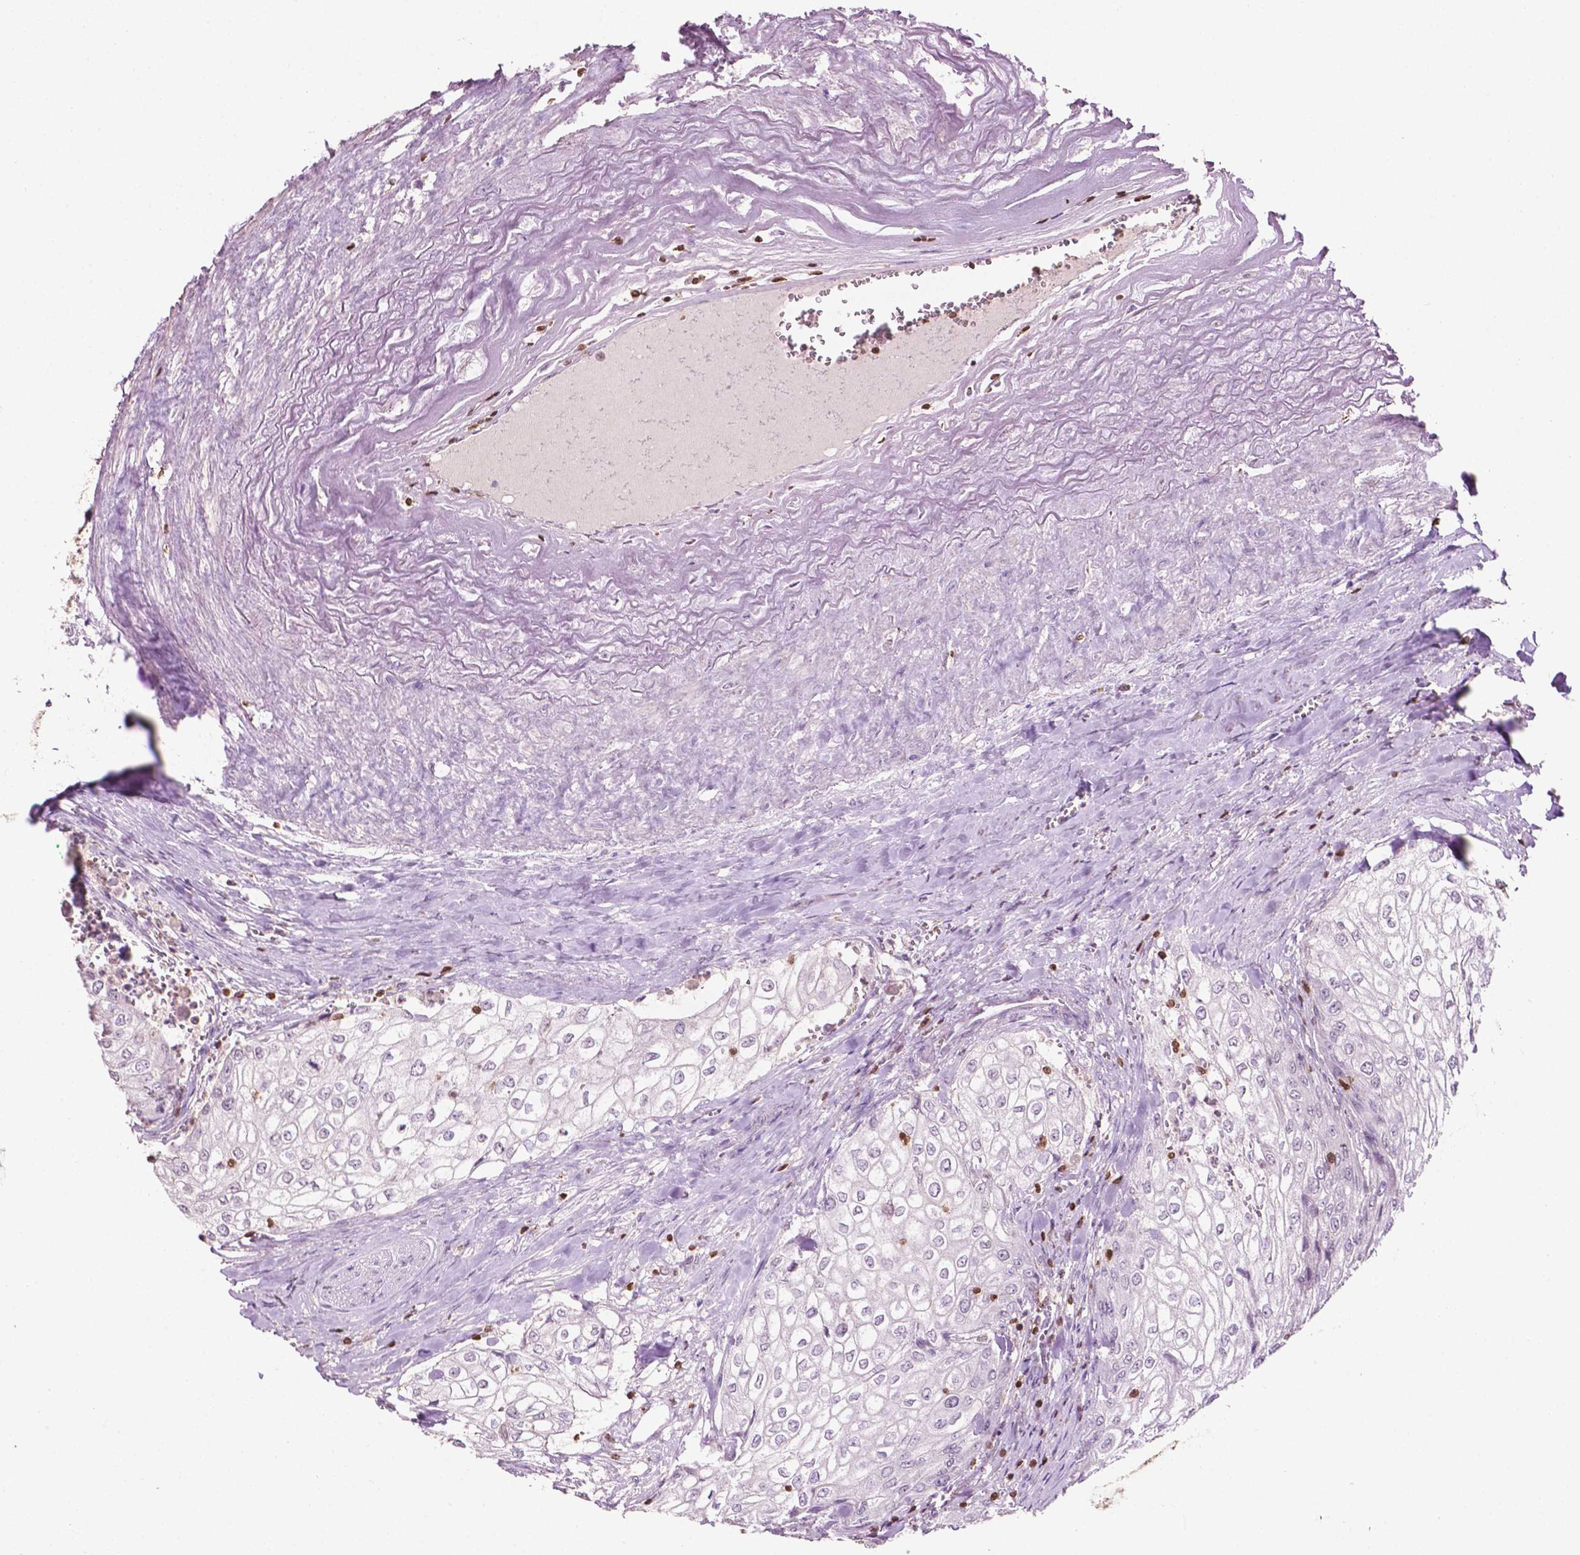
{"staining": {"intensity": "negative", "quantity": "none", "location": "none"}, "tissue": "urothelial cancer", "cell_type": "Tumor cells", "image_type": "cancer", "snomed": [{"axis": "morphology", "description": "Urothelial carcinoma, High grade"}, {"axis": "topography", "description": "Urinary bladder"}], "caption": "This image is of high-grade urothelial carcinoma stained with immunohistochemistry to label a protein in brown with the nuclei are counter-stained blue. There is no staining in tumor cells.", "gene": "TBC1D10C", "patient": {"sex": "male", "age": 62}}